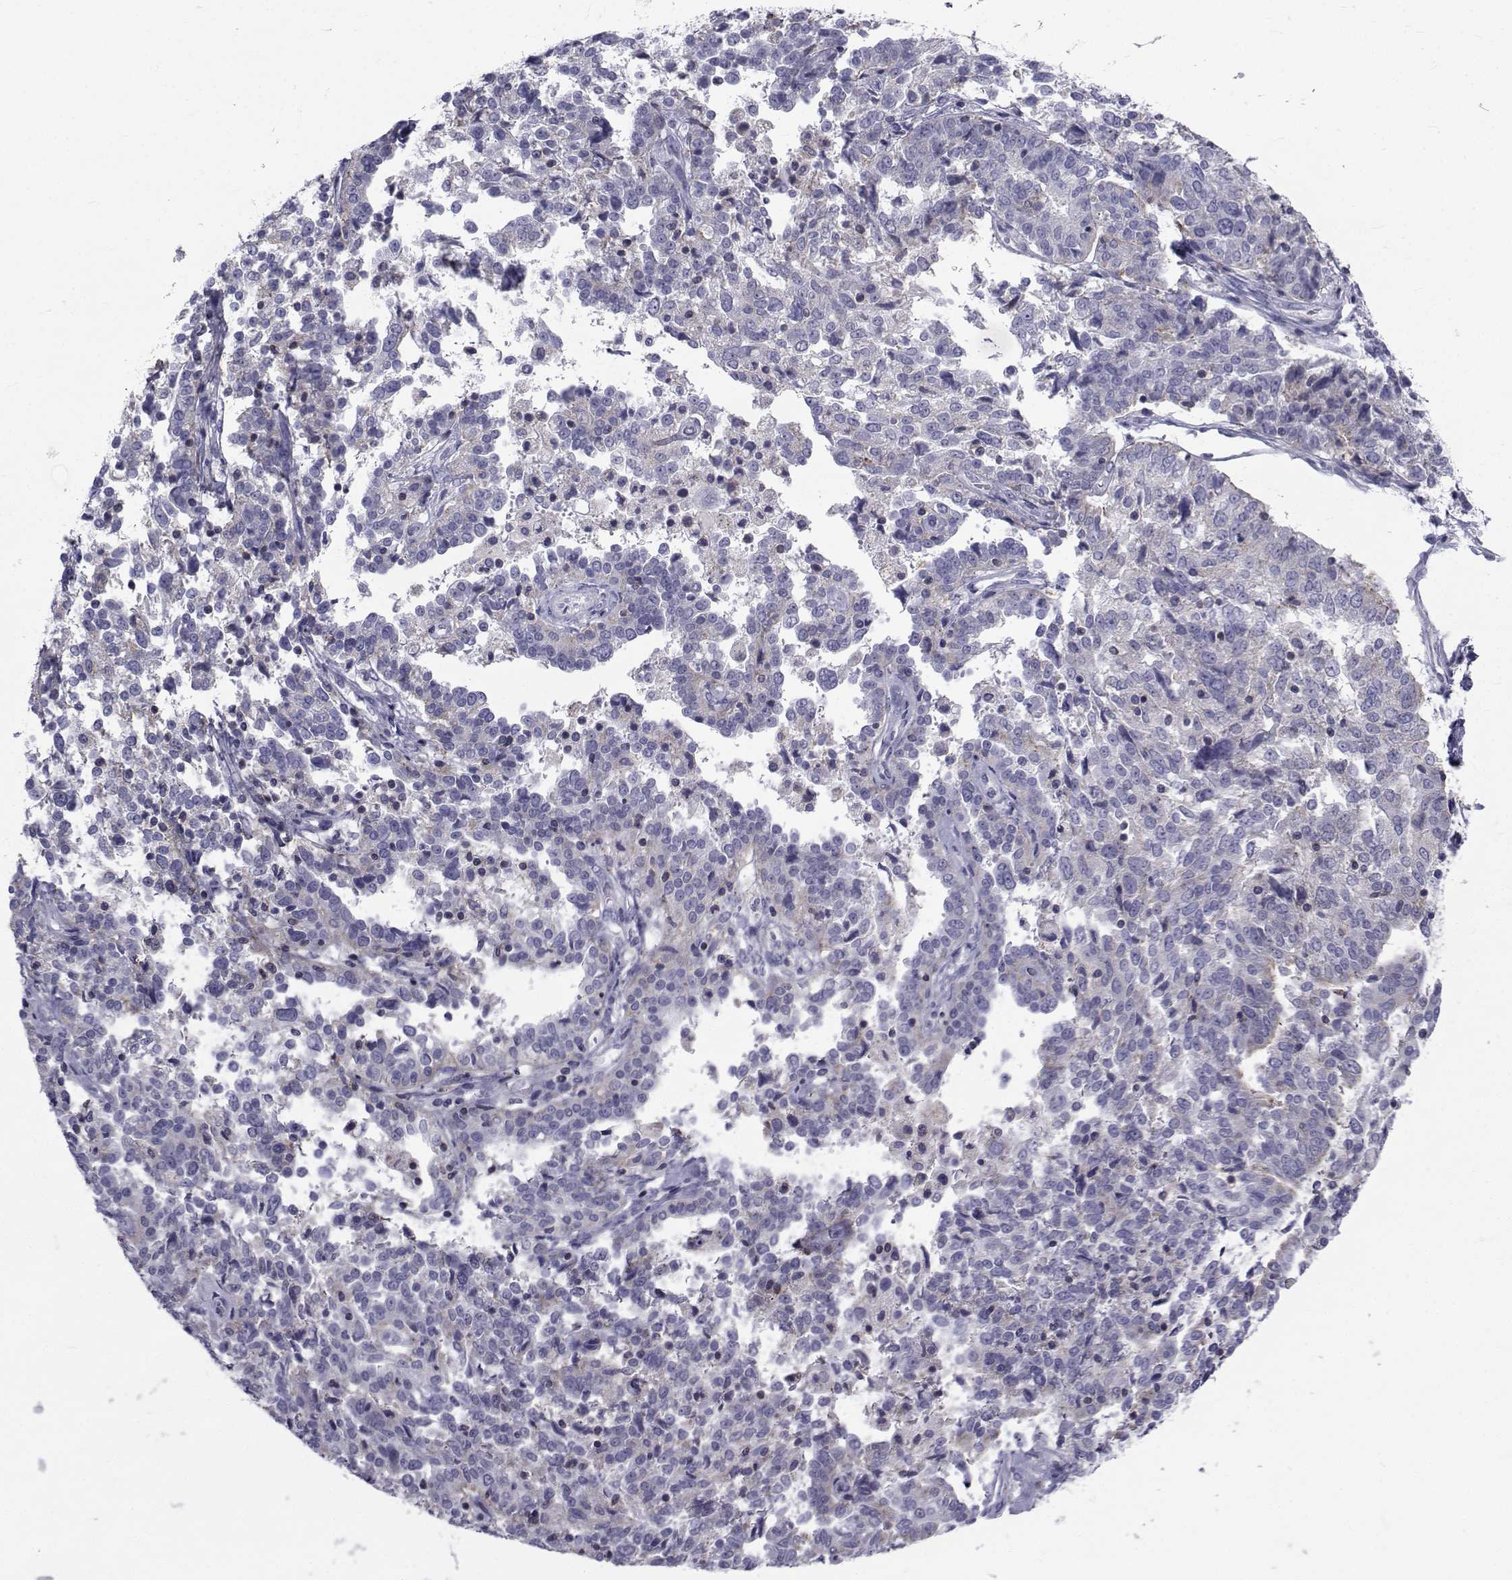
{"staining": {"intensity": "weak", "quantity": "25%-75%", "location": "cytoplasmic/membranous"}, "tissue": "ovarian cancer", "cell_type": "Tumor cells", "image_type": "cancer", "snomed": [{"axis": "morphology", "description": "Cystadenocarcinoma, serous, NOS"}, {"axis": "topography", "description": "Ovary"}], "caption": "The micrograph reveals staining of ovarian cancer, revealing weak cytoplasmic/membranous protein positivity (brown color) within tumor cells.", "gene": "PDE6H", "patient": {"sex": "female", "age": 67}}